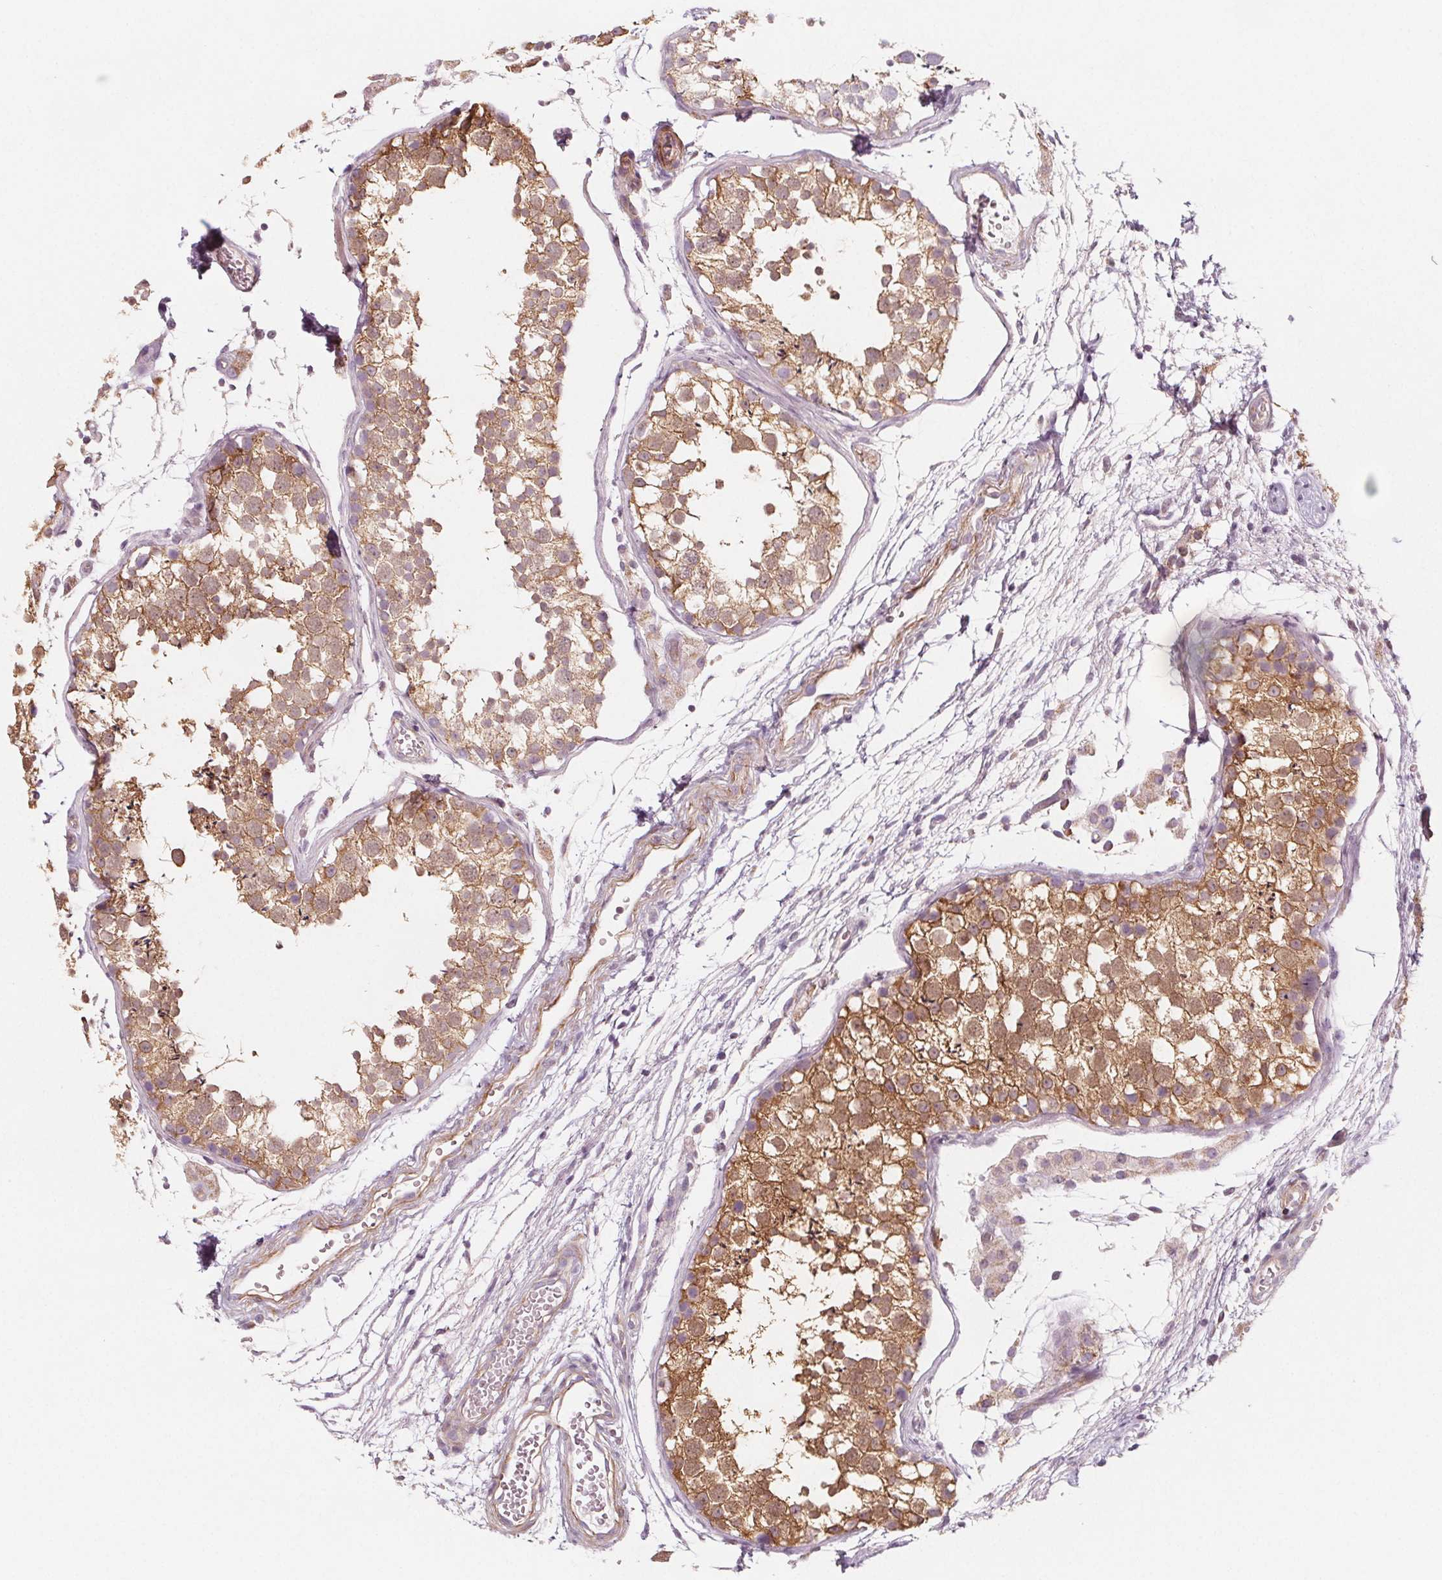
{"staining": {"intensity": "moderate", "quantity": ">75%", "location": "cytoplasmic/membranous,nuclear"}, "tissue": "testis", "cell_type": "Cells in seminiferous ducts", "image_type": "normal", "snomed": [{"axis": "morphology", "description": "Normal tissue, NOS"}, {"axis": "morphology", "description": "Seminoma, NOS"}, {"axis": "topography", "description": "Testis"}], "caption": "High-power microscopy captured an immunohistochemistry (IHC) photomicrograph of normal testis, revealing moderate cytoplasmic/membranous,nuclear expression in about >75% of cells in seminiferous ducts.", "gene": "ADAM33", "patient": {"sex": "male", "age": 29}}